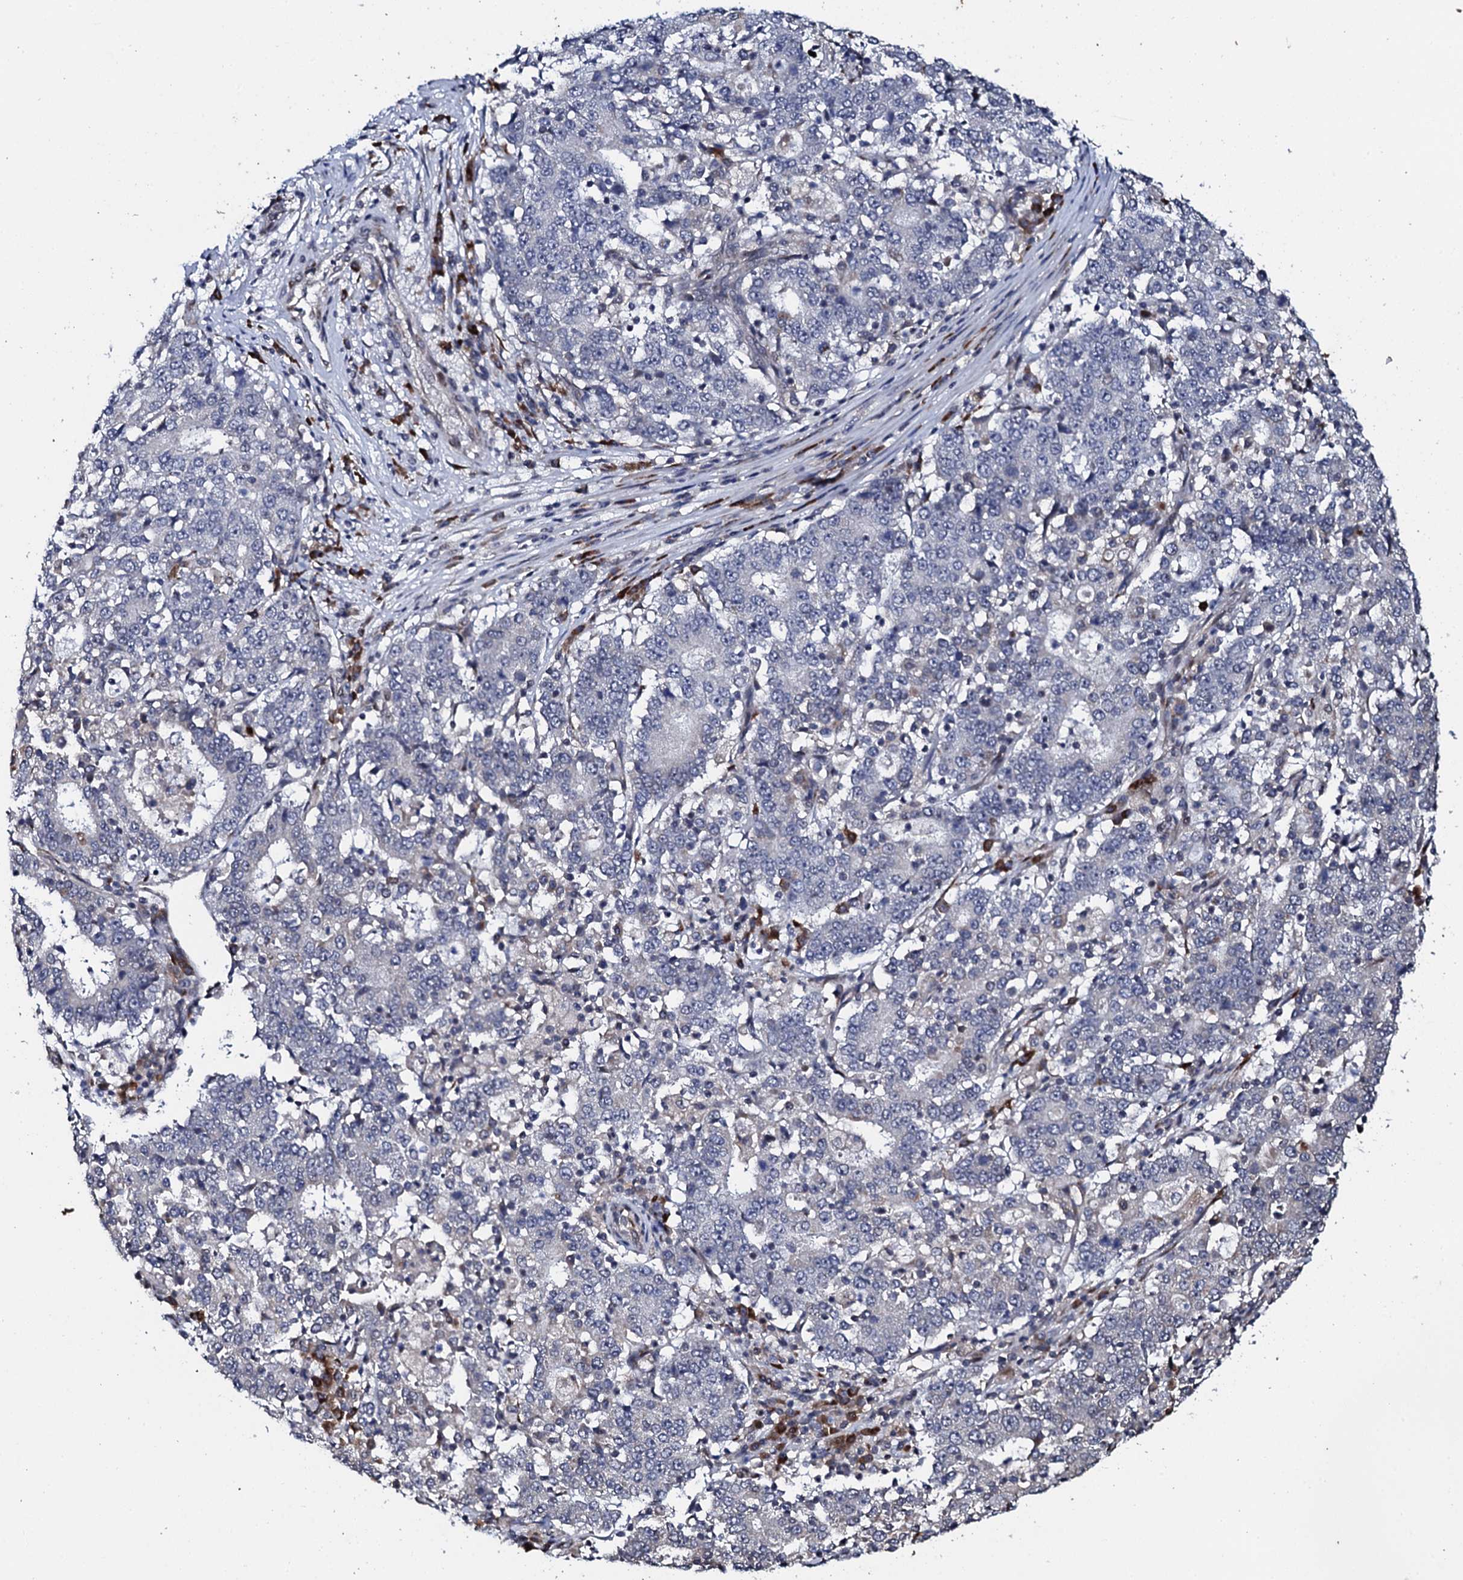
{"staining": {"intensity": "negative", "quantity": "none", "location": "none"}, "tissue": "stomach cancer", "cell_type": "Tumor cells", "image_type": "cancer", "snomed": [{"axis": "morphology", "description": "Adenocarcinoma, NOS"}, {"axis": "topography", "description": "Stomach"}], "caption": "Adenocarcinoma (stomach) was stained to show a protein in brown. There is no significant staining in tumor cells. The staining was performed using DAB to visualize the protein expression in brown, while the nuclei were stained in blue with hematoxylin (Magnification: 20x).", "gene": "FAM111A", "patient": {"sex": "male", "age": 59}}